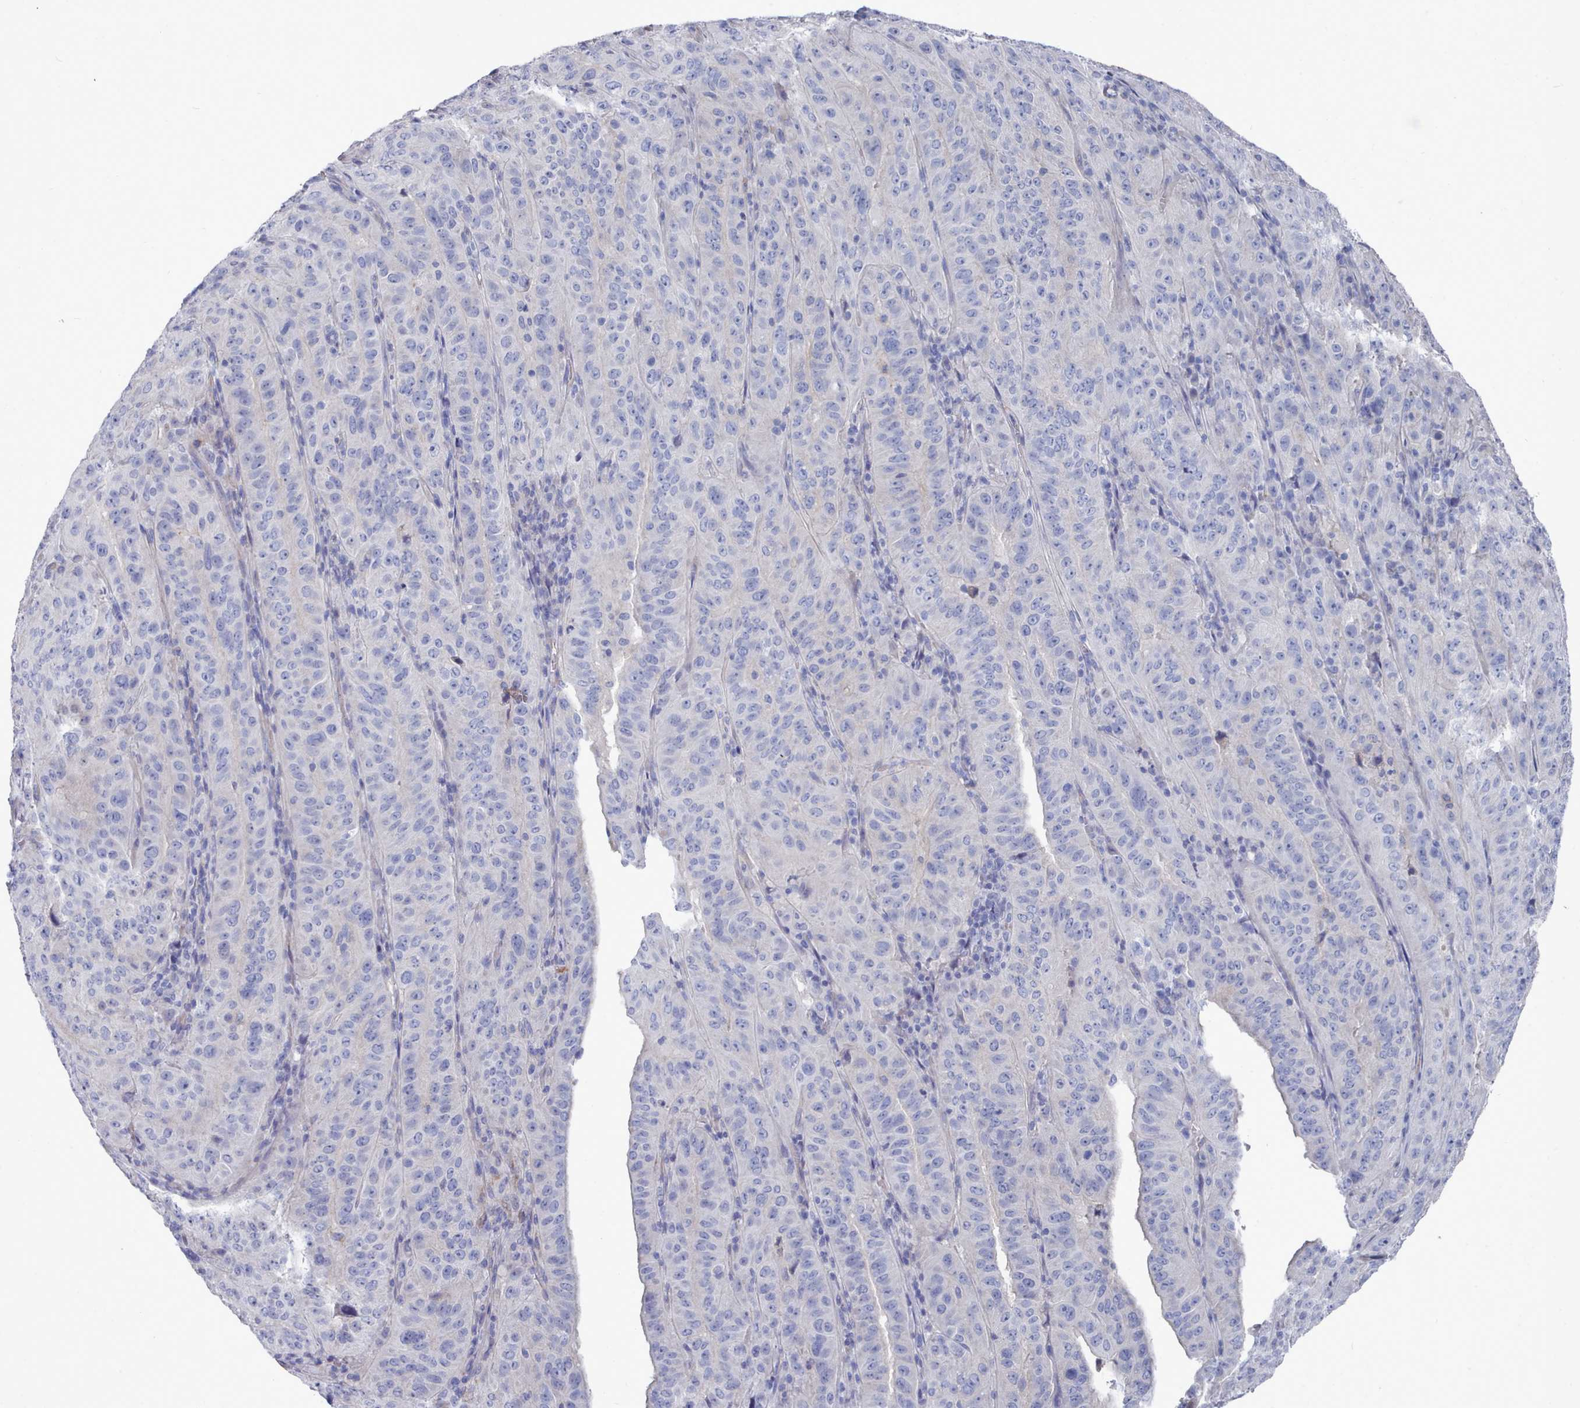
{"staining": {"intensity": "negative", "quantity": "none", "location": "none"}, "tissue": "pancreatic cancer", "cell_type": "Tumor cells", "image_type": "cancer", "snomed": [{"axis": "morphology", "description": "Adenocarcinoma, NOS"}, {"axis": "topography", "description": "Pancreas"}], "caption": "Histopathology image shows no protein staining in tumor cells of pancreatic cancer tissue. (DAB immunohistochemistry visualized using brightfield microscopy, high magnification).", "gene": "PDE4C", "patient": {"sex": "male", "age": 63}}